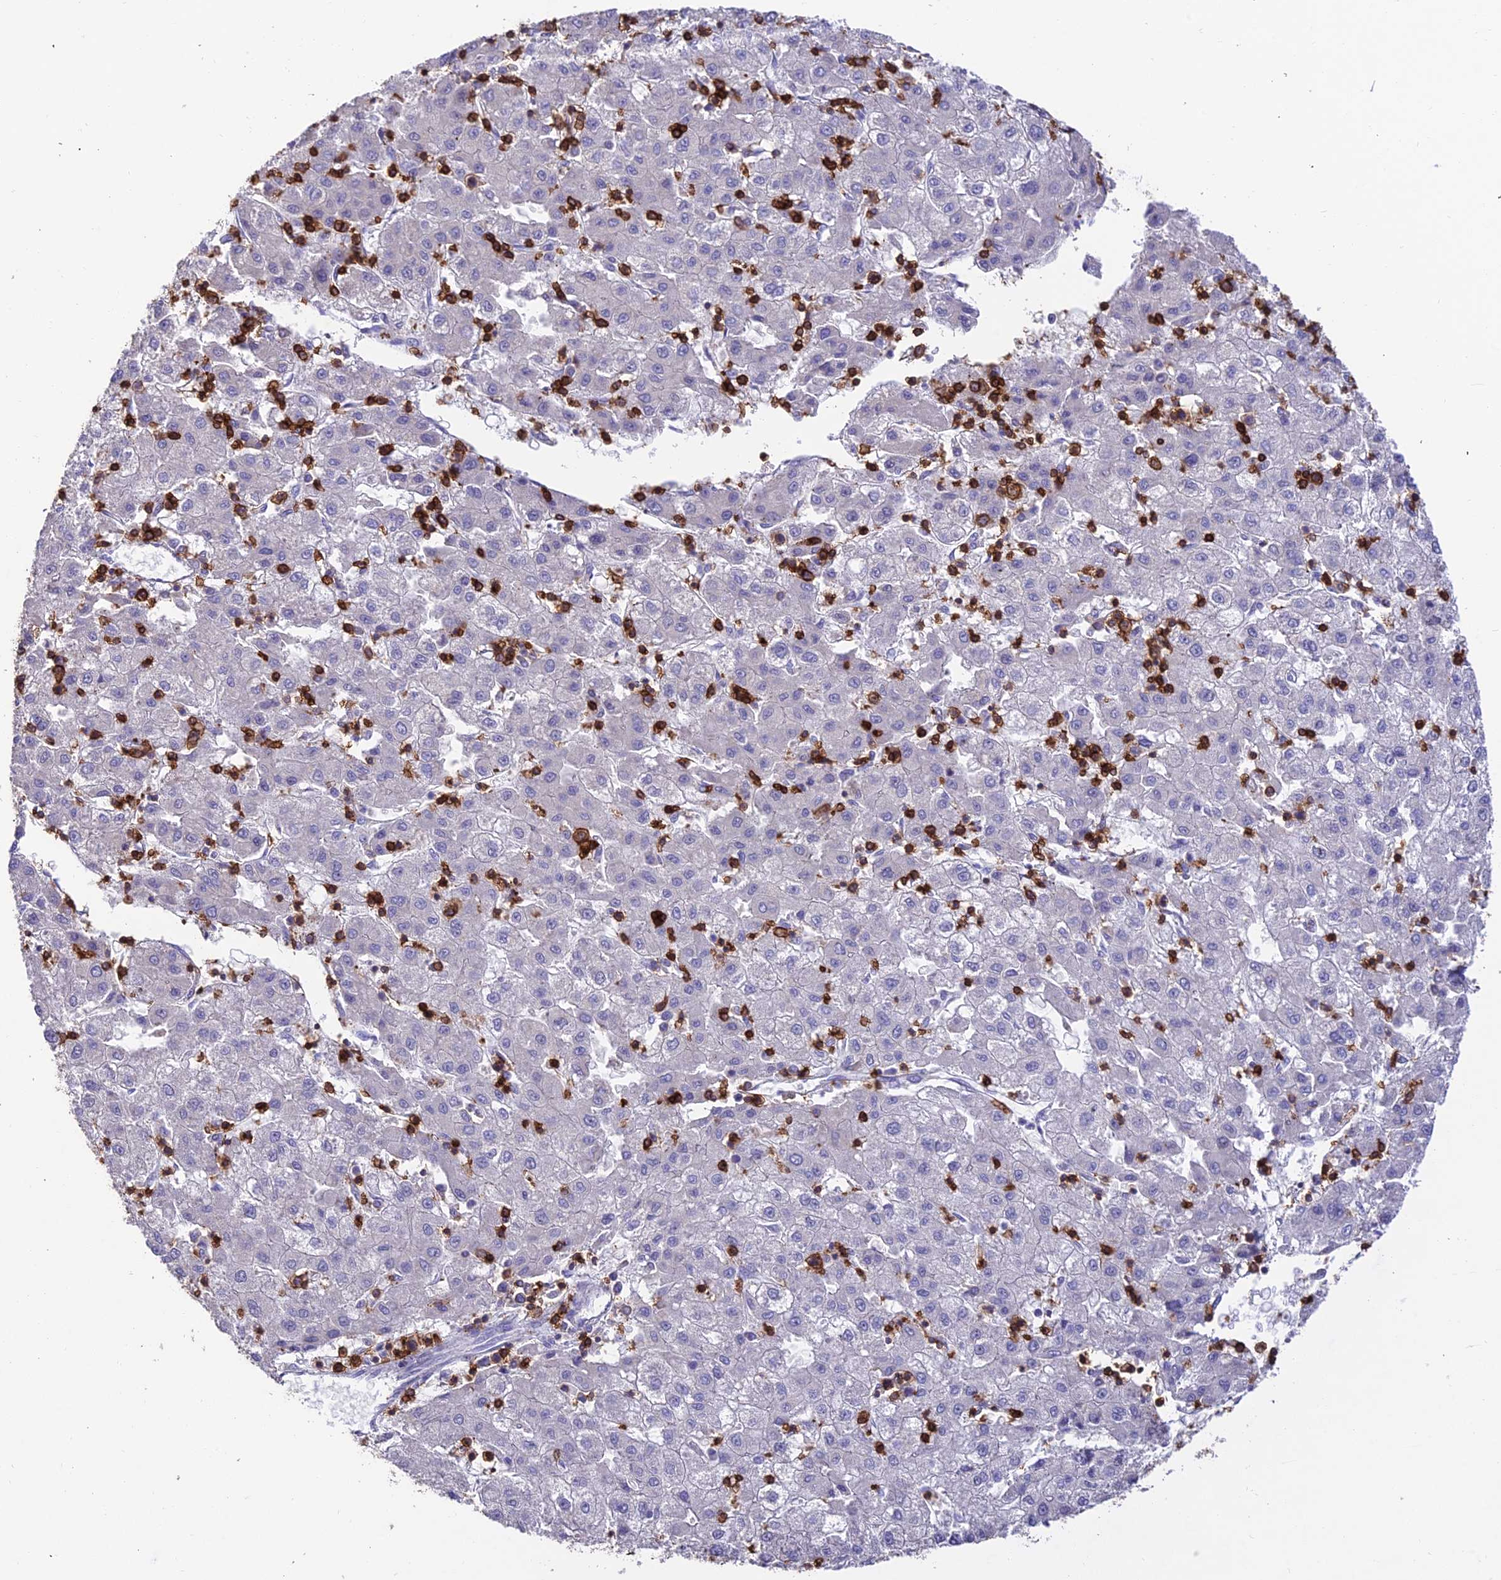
{"staining": {"intensity": "negative", "quantity": "none", "location": "none"}, "tissue": "liver cancer", "cell_type": "Tumor cells", "image_type": "cancer", "snomed": [{"axis": "morphology", "description": "Carcinoma, Hepatocellular, NOS"}, {"axis": "topography", "description": "Liver"}], "caption": "The IHC micrograph has no significant expression in tumor cells of liver hepatocellular carcinoma tissue.", "gene": "PTPRCAP", "patient": {"sex": "male", "age": 72}}